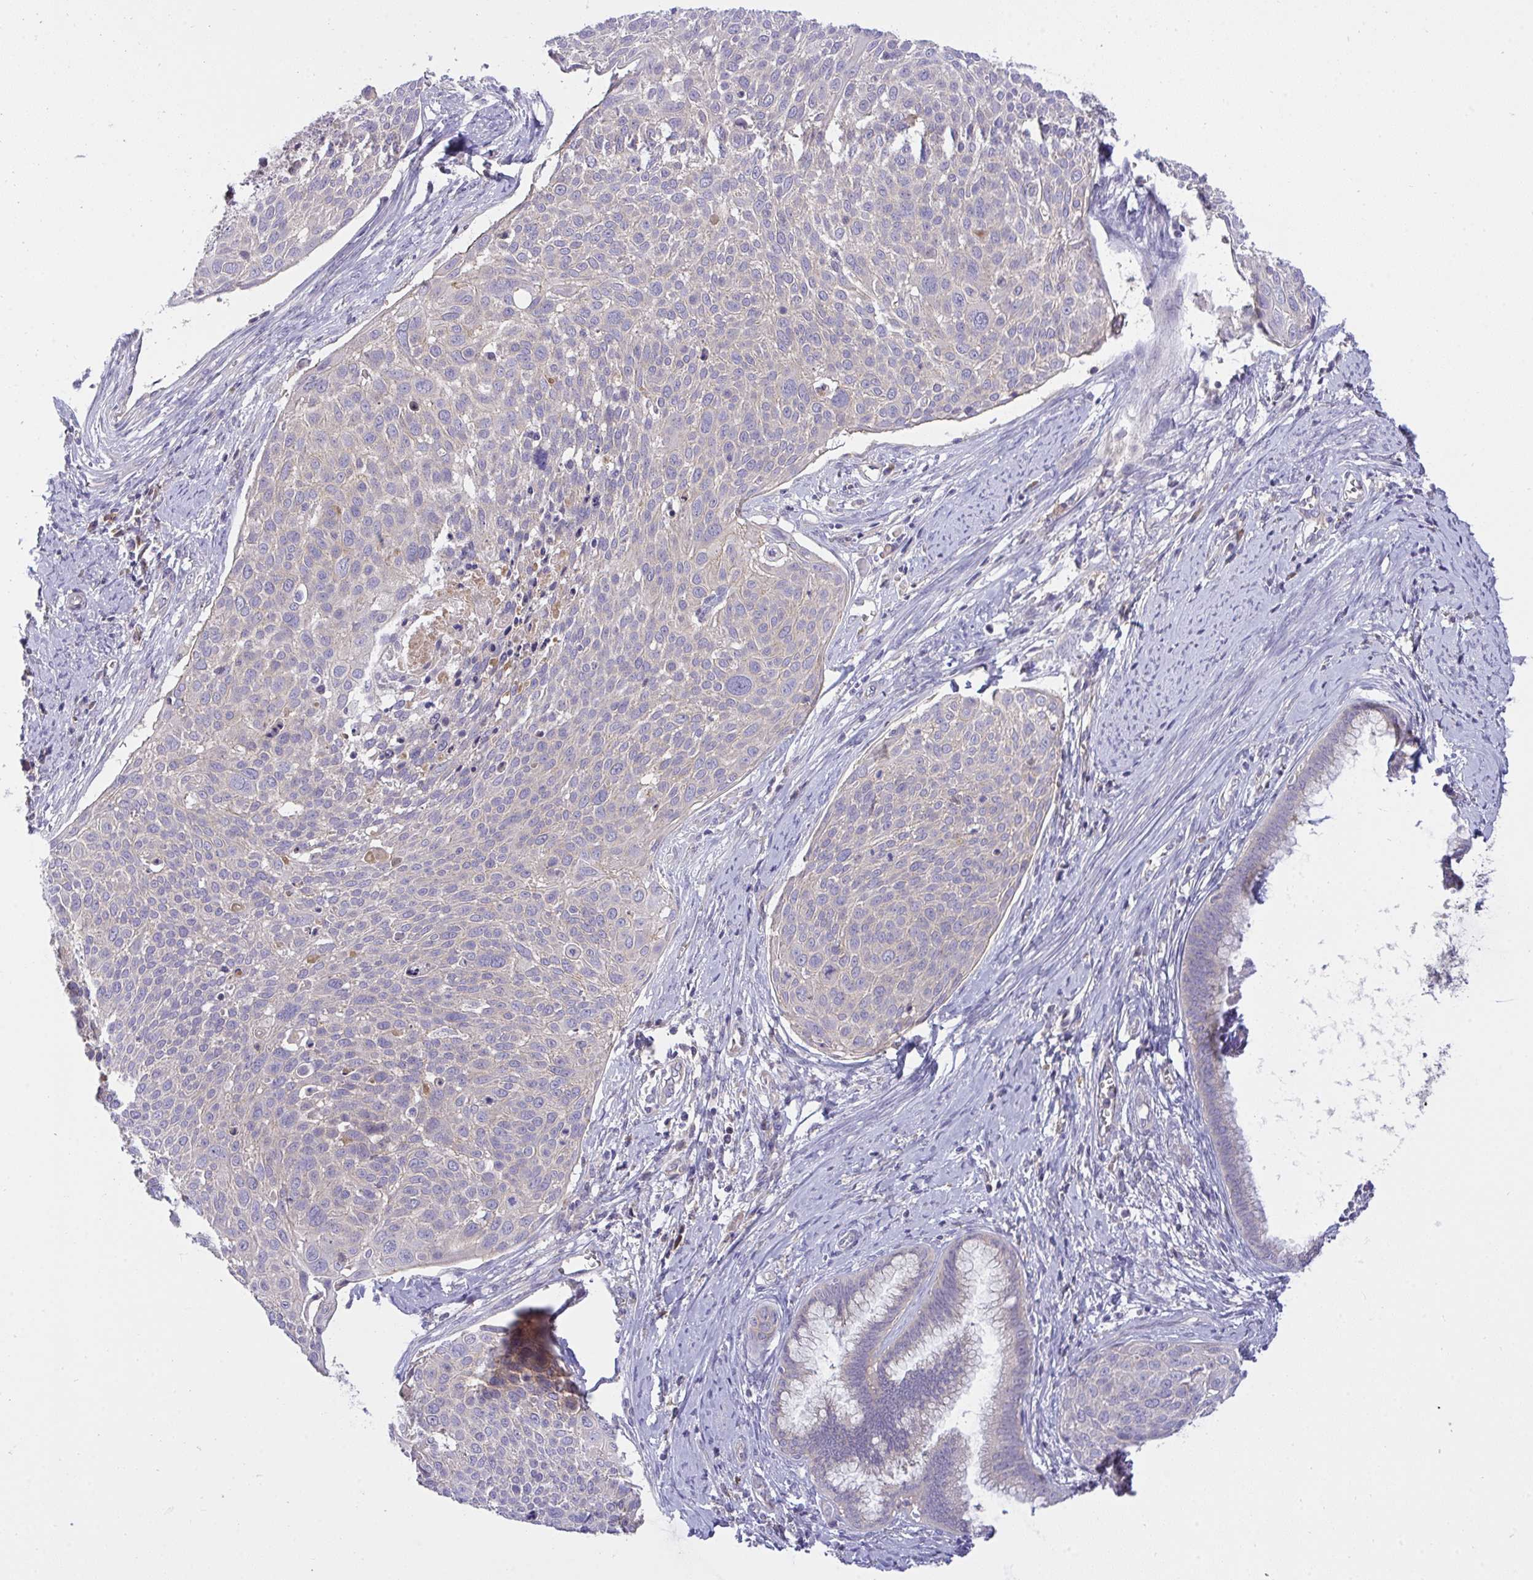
{"staining": {"intensity": "weak", "quantity": "<25%", "location": "cytoplasmic/membranous"}, "tissue": "cervical cancer", "cell_type": "Tumor cells", "image_type": "cancer", "snomed": [{"axis": "morphology", "description": "Squamous cell carcinoma, NOS"}, {"axis": "topography", "description": "Cervix"}], "caption": "Immunohistochemistry (IHC) image of neoplastic tissue: squamous cell carcinoma (cervical) stained with DAB (3,3'-diaminobenzidine) shows no significant protein expression in tumor cells.", "gene": "ZNF581", "patient": {"sex": "female", "age": 39}}